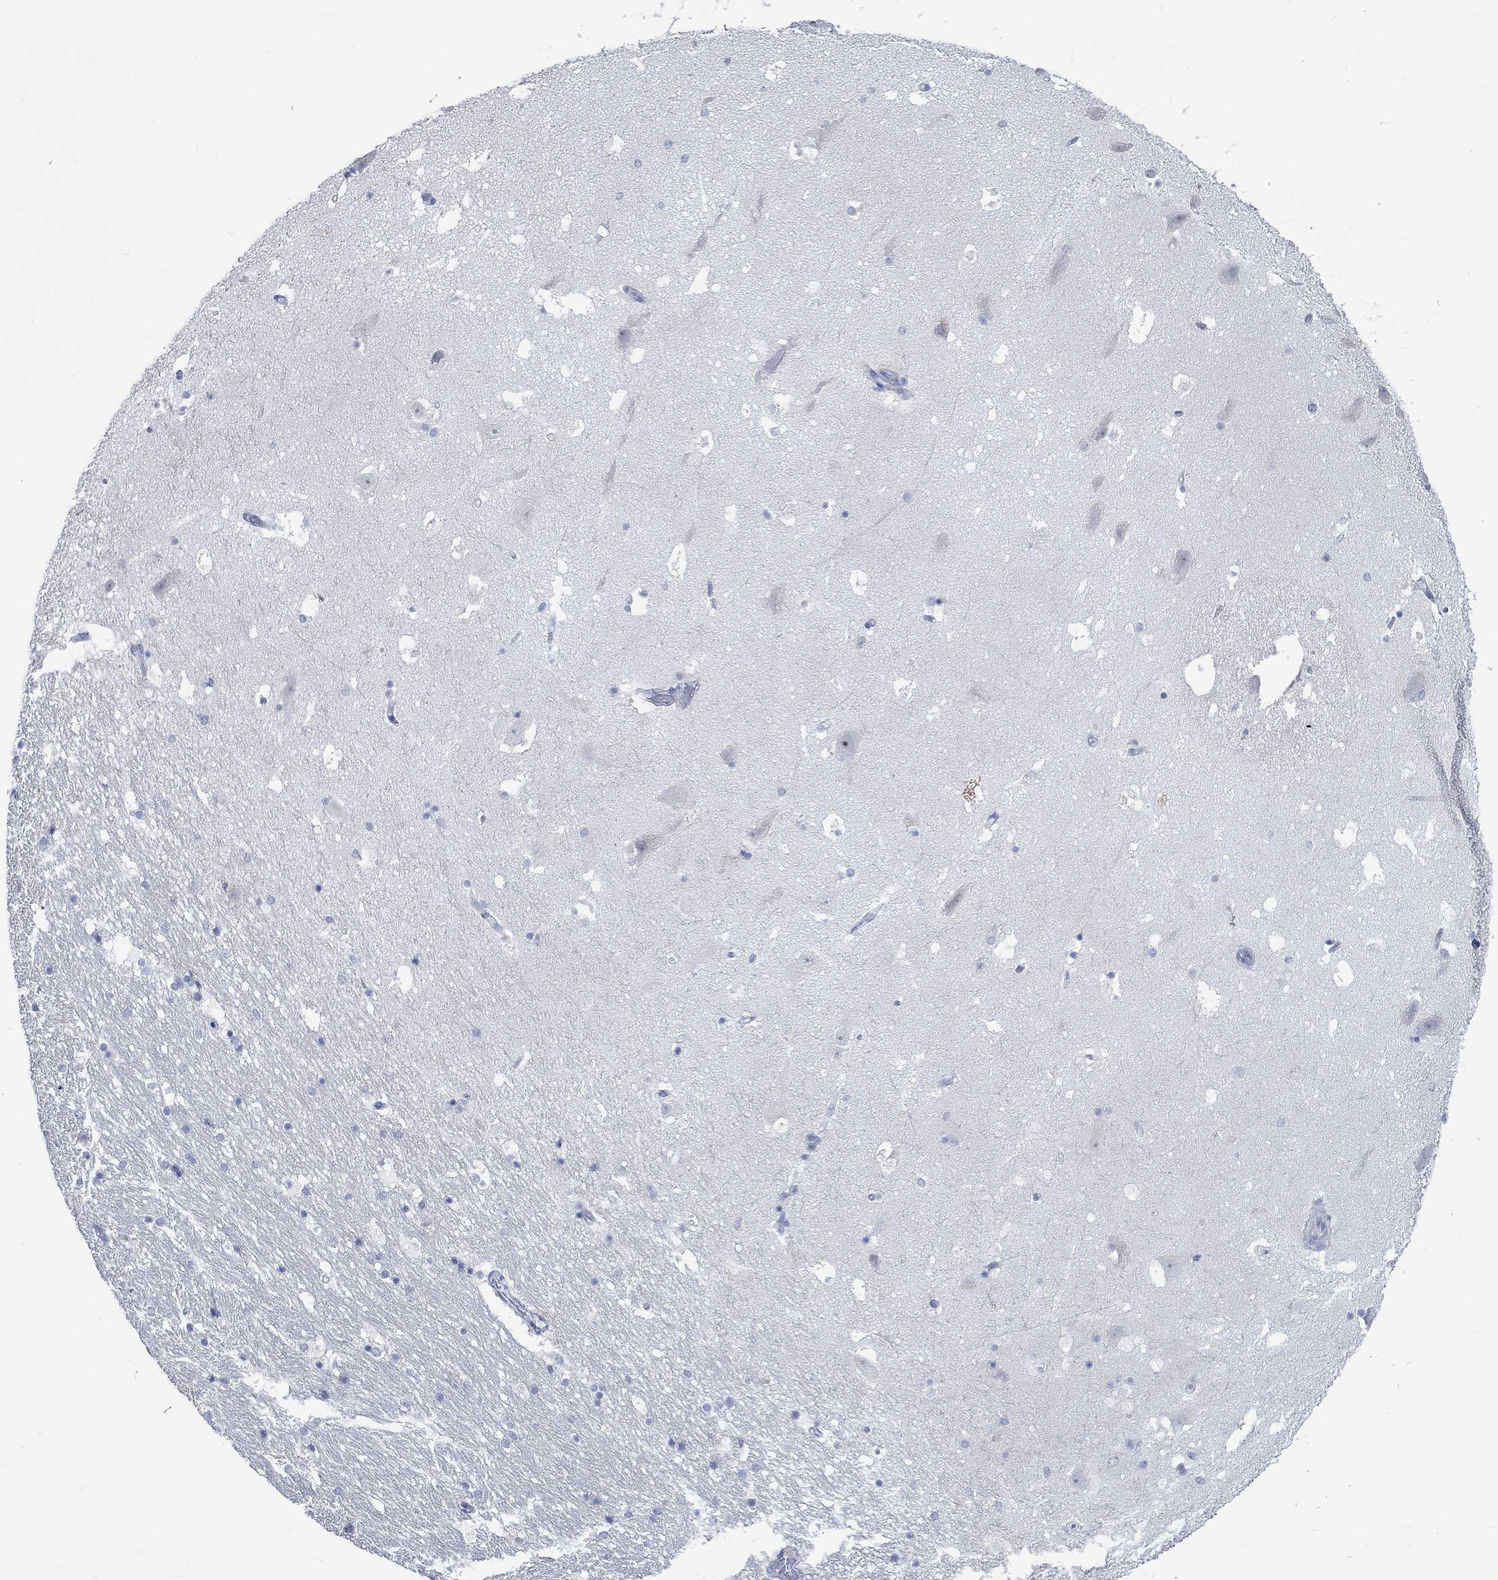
{"staining": {"intensity": "negative", "quantity": "none", "location": "none"}, "tissue": "hippocampus", "cell_type": "Glial cells", "image_type": "normal", "snomed": [{"axis": "morphology", "description": "Normal tissue, NOS"}, {"axis": "topography", "description": "Hippocampus"}], "caption": "IHC of benign human hippocampus demonstrates no positivity in glial cells. Nuclei are stained in blue.", "gene": "C4orf47", "patient": {"sex": "male", "age": 51}}